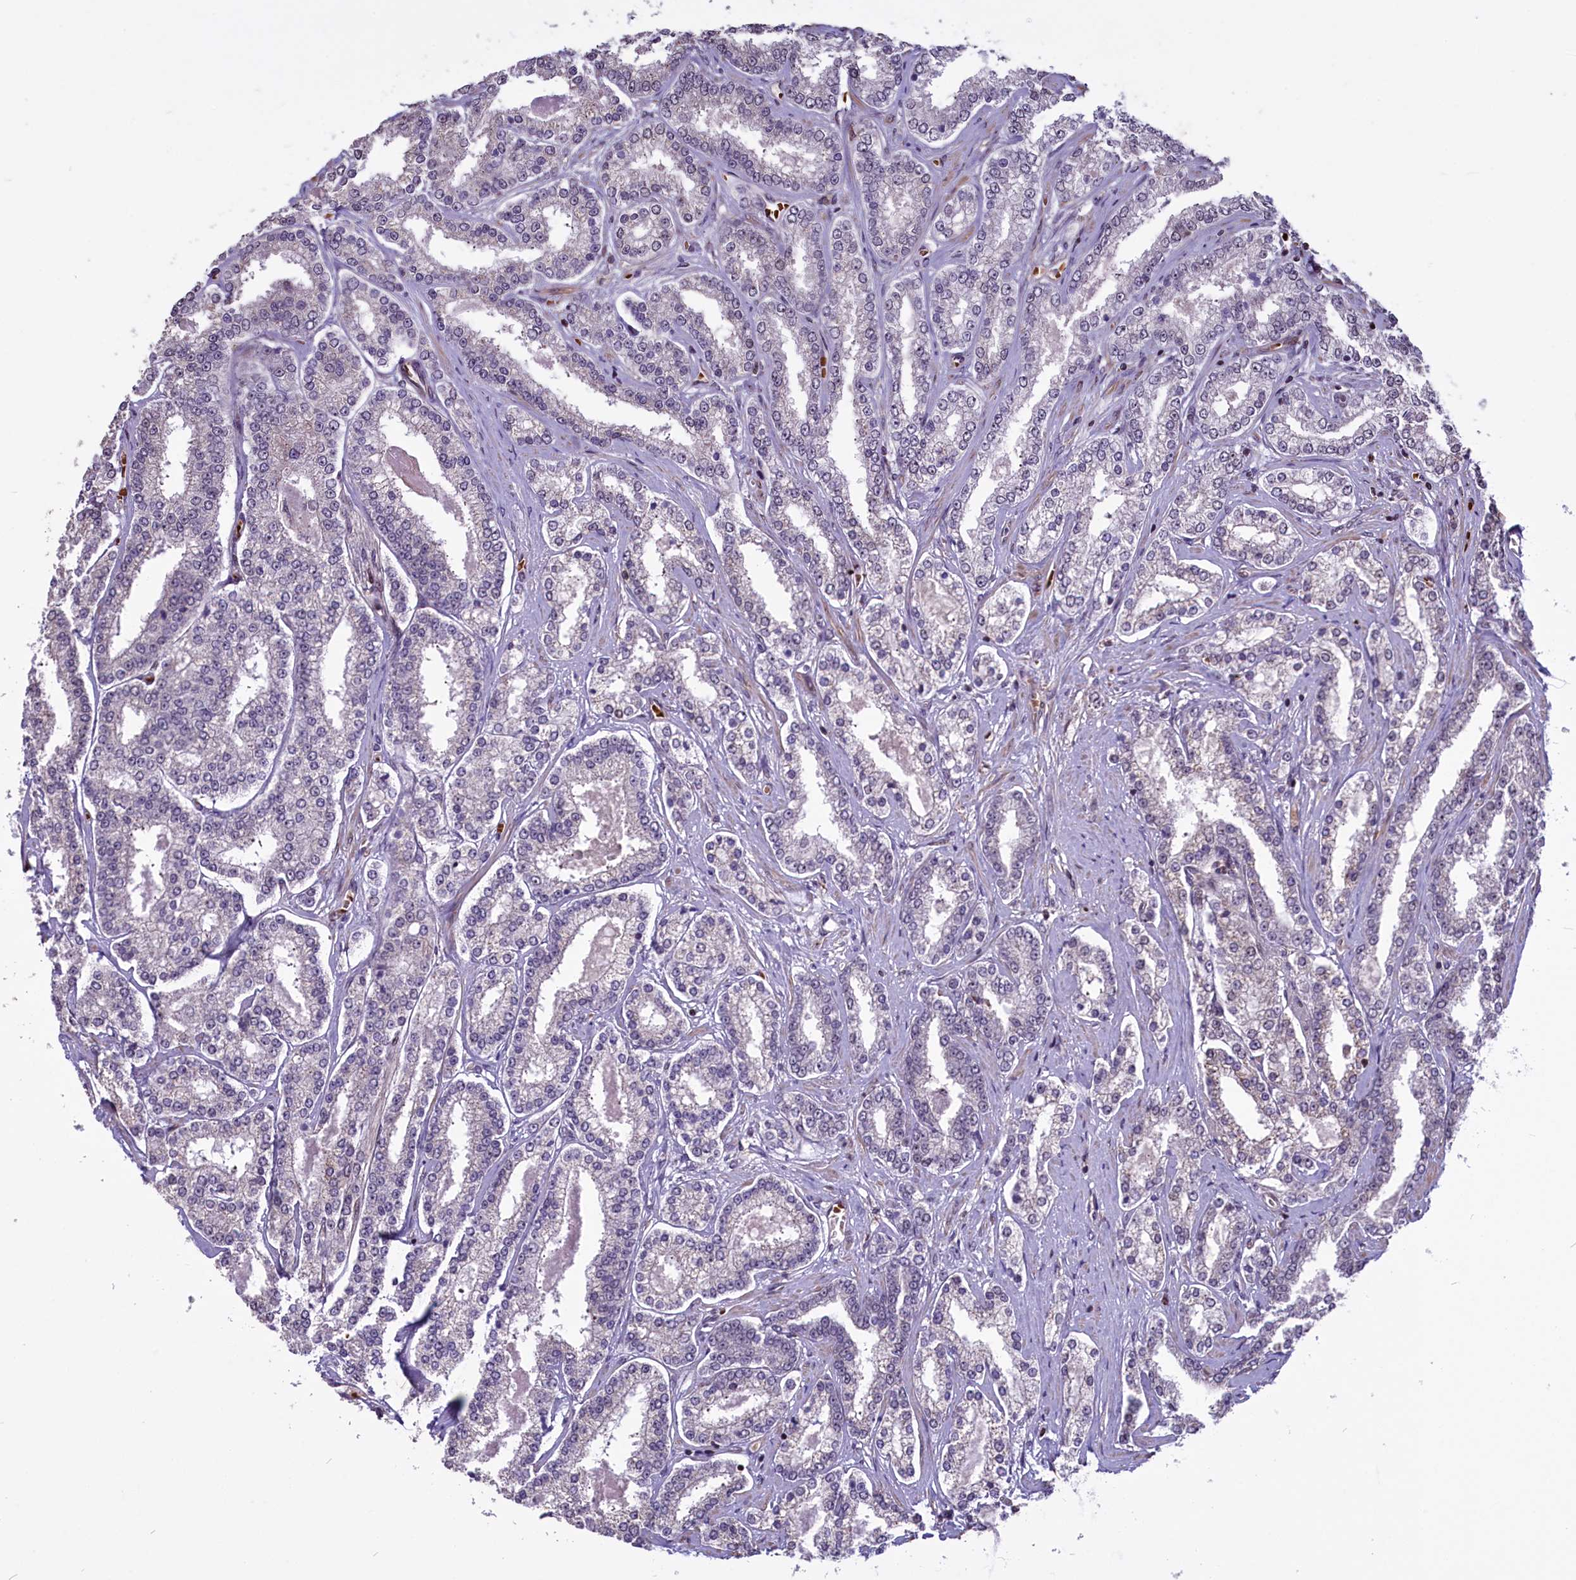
{"staining": {"intensity": "negative", "quantity": "none", "location": "none"}, "tissue": "prostate cancer", "cell_type": "Tumor cells", "image_type": "cancer", "snomed": [{"axis": "morphology", "description": "Normal tissue, NOS"}, {"axis": "morphology", "description": "Adenocarcinoma, High grade"}, {"axis": "topography", "description": "Prostate"}], "caption": "High power microscopy micrograph of an IHC micrograph of prostate adenocarcinoma (high-grade), revealing no significant staining in tumor cells. (Brightfield microscopy of DAB (3,3'-diaminobenzidine) immunohistochemistry at high magnification).", "gene": "SHFL", "patient": {"sex": "male", "age": 83}}